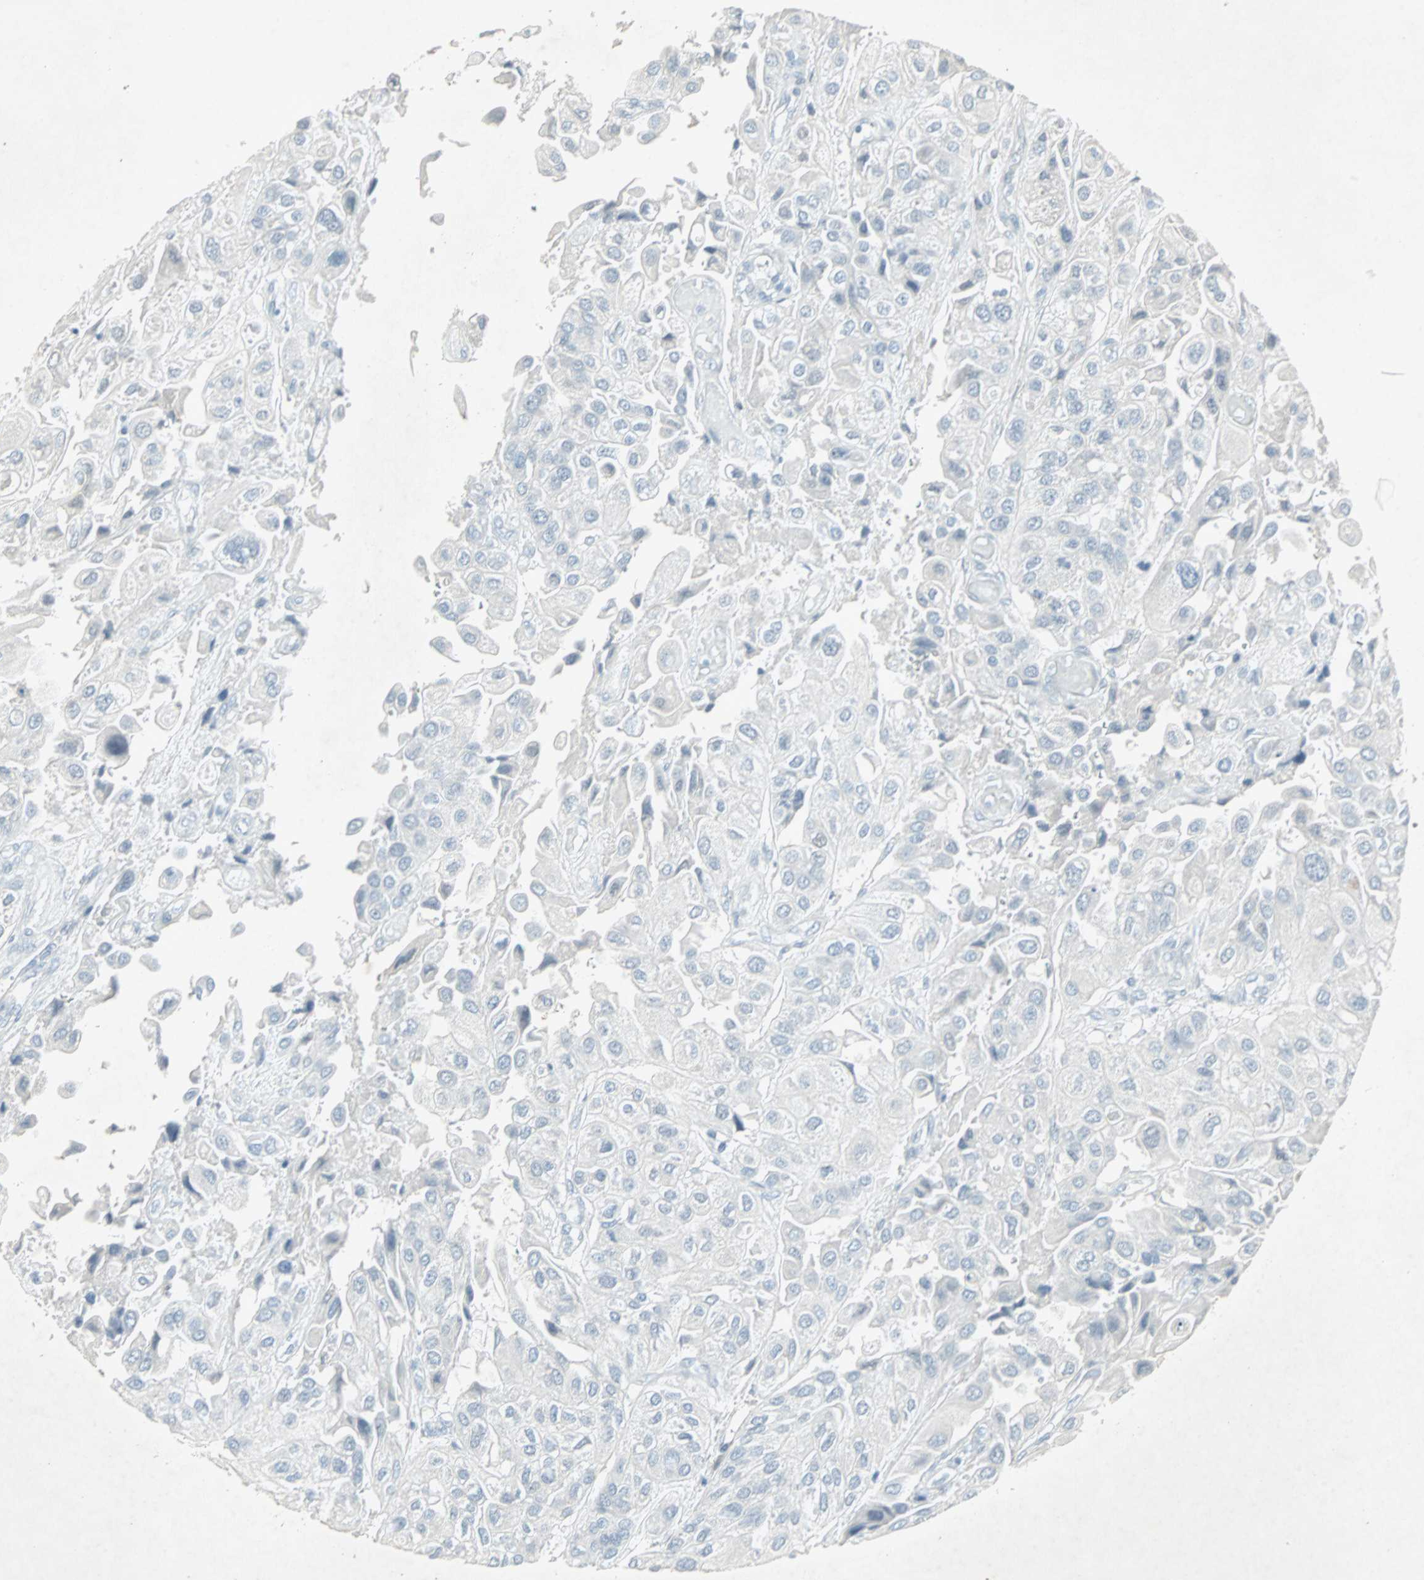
{"staining": {"intensity": "negative", "quantity": "none", "location": "none"}, "tissue": "urothelial cancer", "cell_type": "Tumor cells", "image_type": "cancer", "snomed": [{"axis": "morphology", "description": "Urothelial carcinoma, High grade"}, {"axis": "topography", "description": "Urinary bladder"}], "caption": "Urothelial cancer was stained to show a protein in brown. There is no significant expression in tumor cells. Nuclei are stained in blue.", "gene": "LANCL3", "patient": {"sex": "female", "age": 64}}